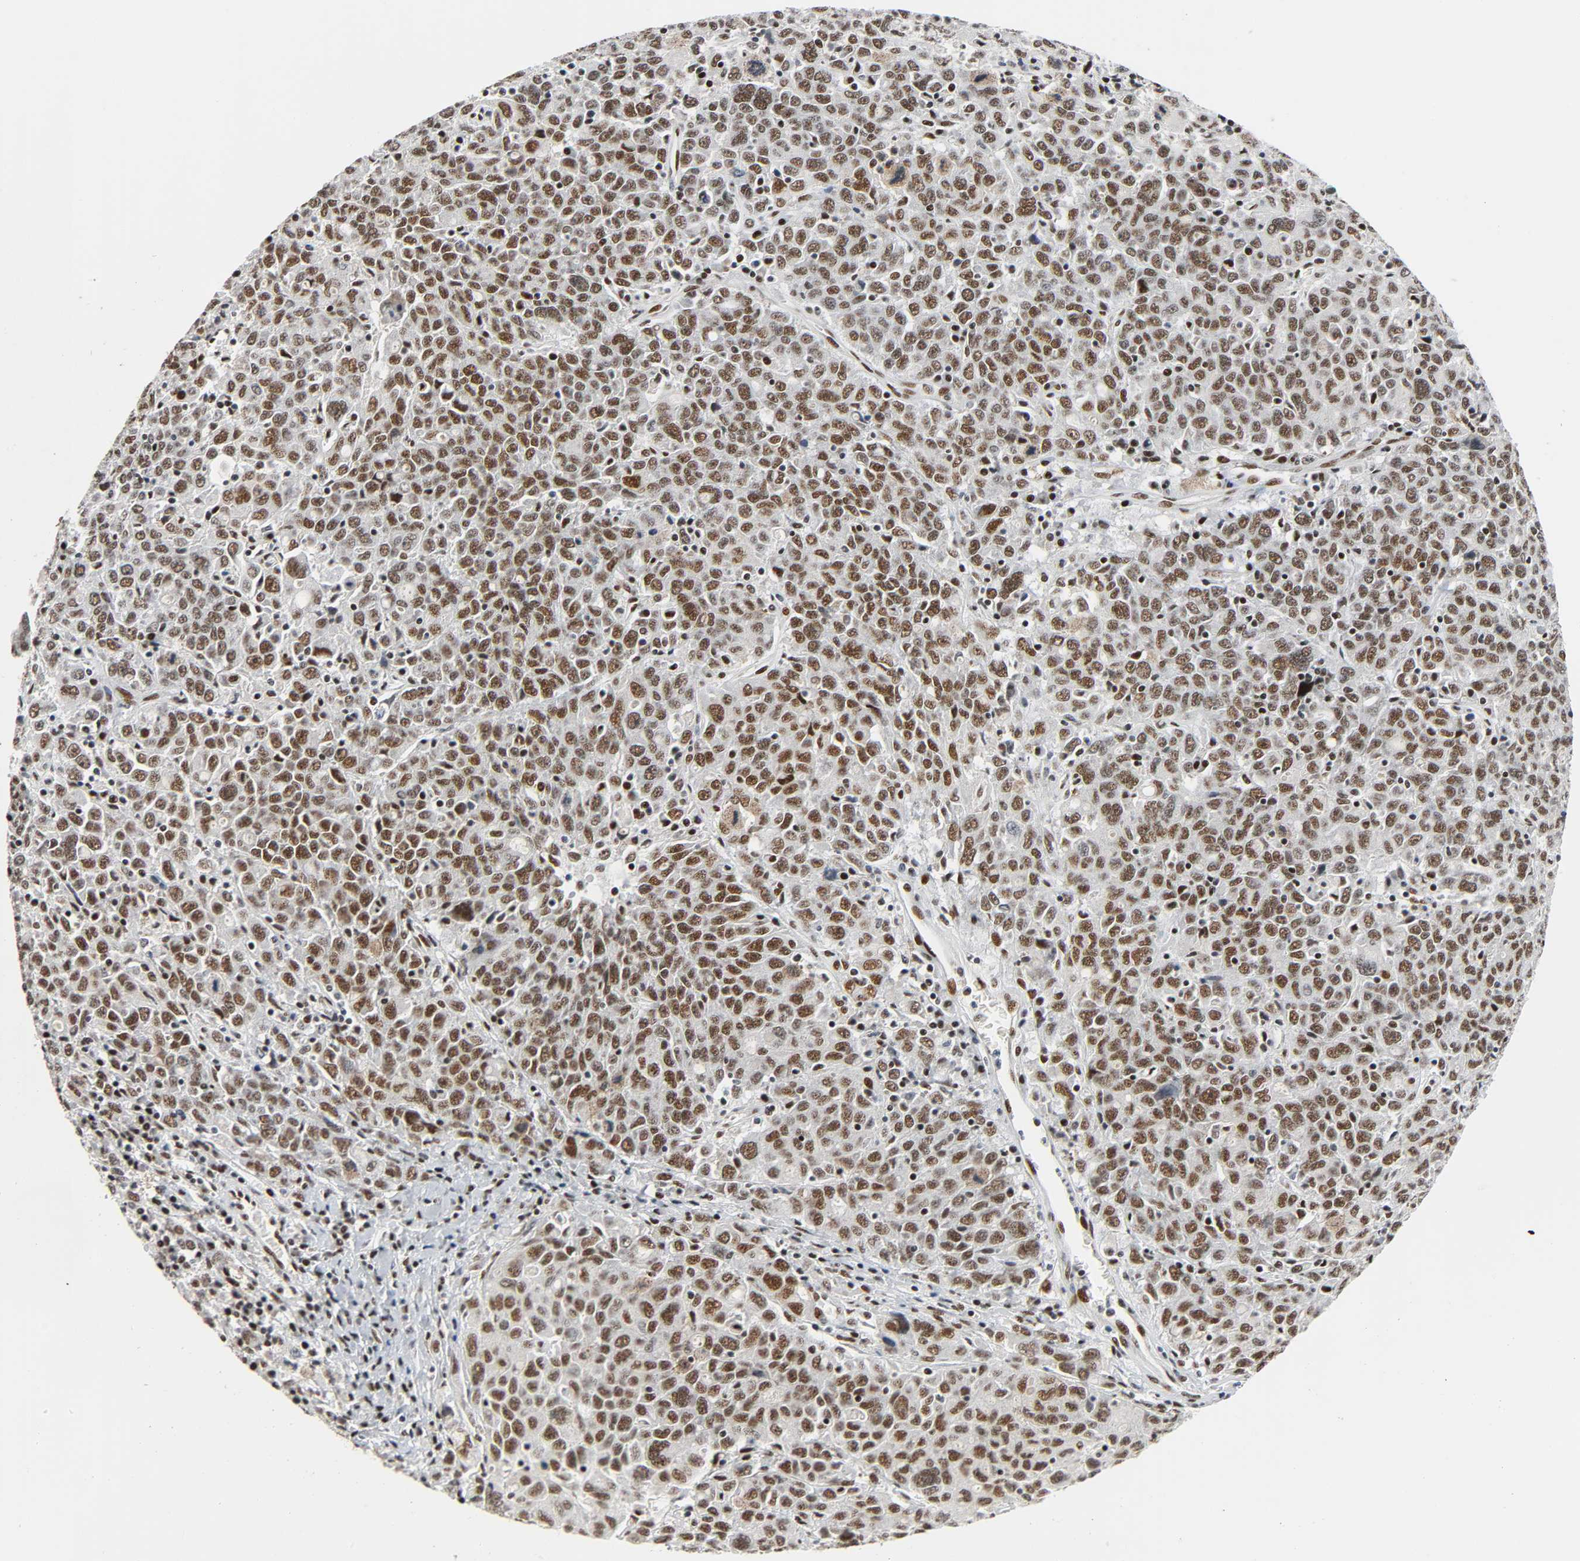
{"staining": {"intensity": "strong", "quantity": ">75%", "location": "nuclear"}, "tissue": "ovarian cancer", "cell_type": "Tumor cells", "image_type": "cancer", "snomed": [{"axis": "morphology", "description": "Carcinoma, endometroid"}, {"axis": "topography", "description": "Ovary"}], "caption": "Tumor cells display high levels of strong nuclear staining in about >75% of cells in human endometroid carcinoma (ovarian). (Brightfield microscopy of DAB IHC at high magnification).", "gene": "CDK9", "patient": {"sex": "female", "age": 62}}